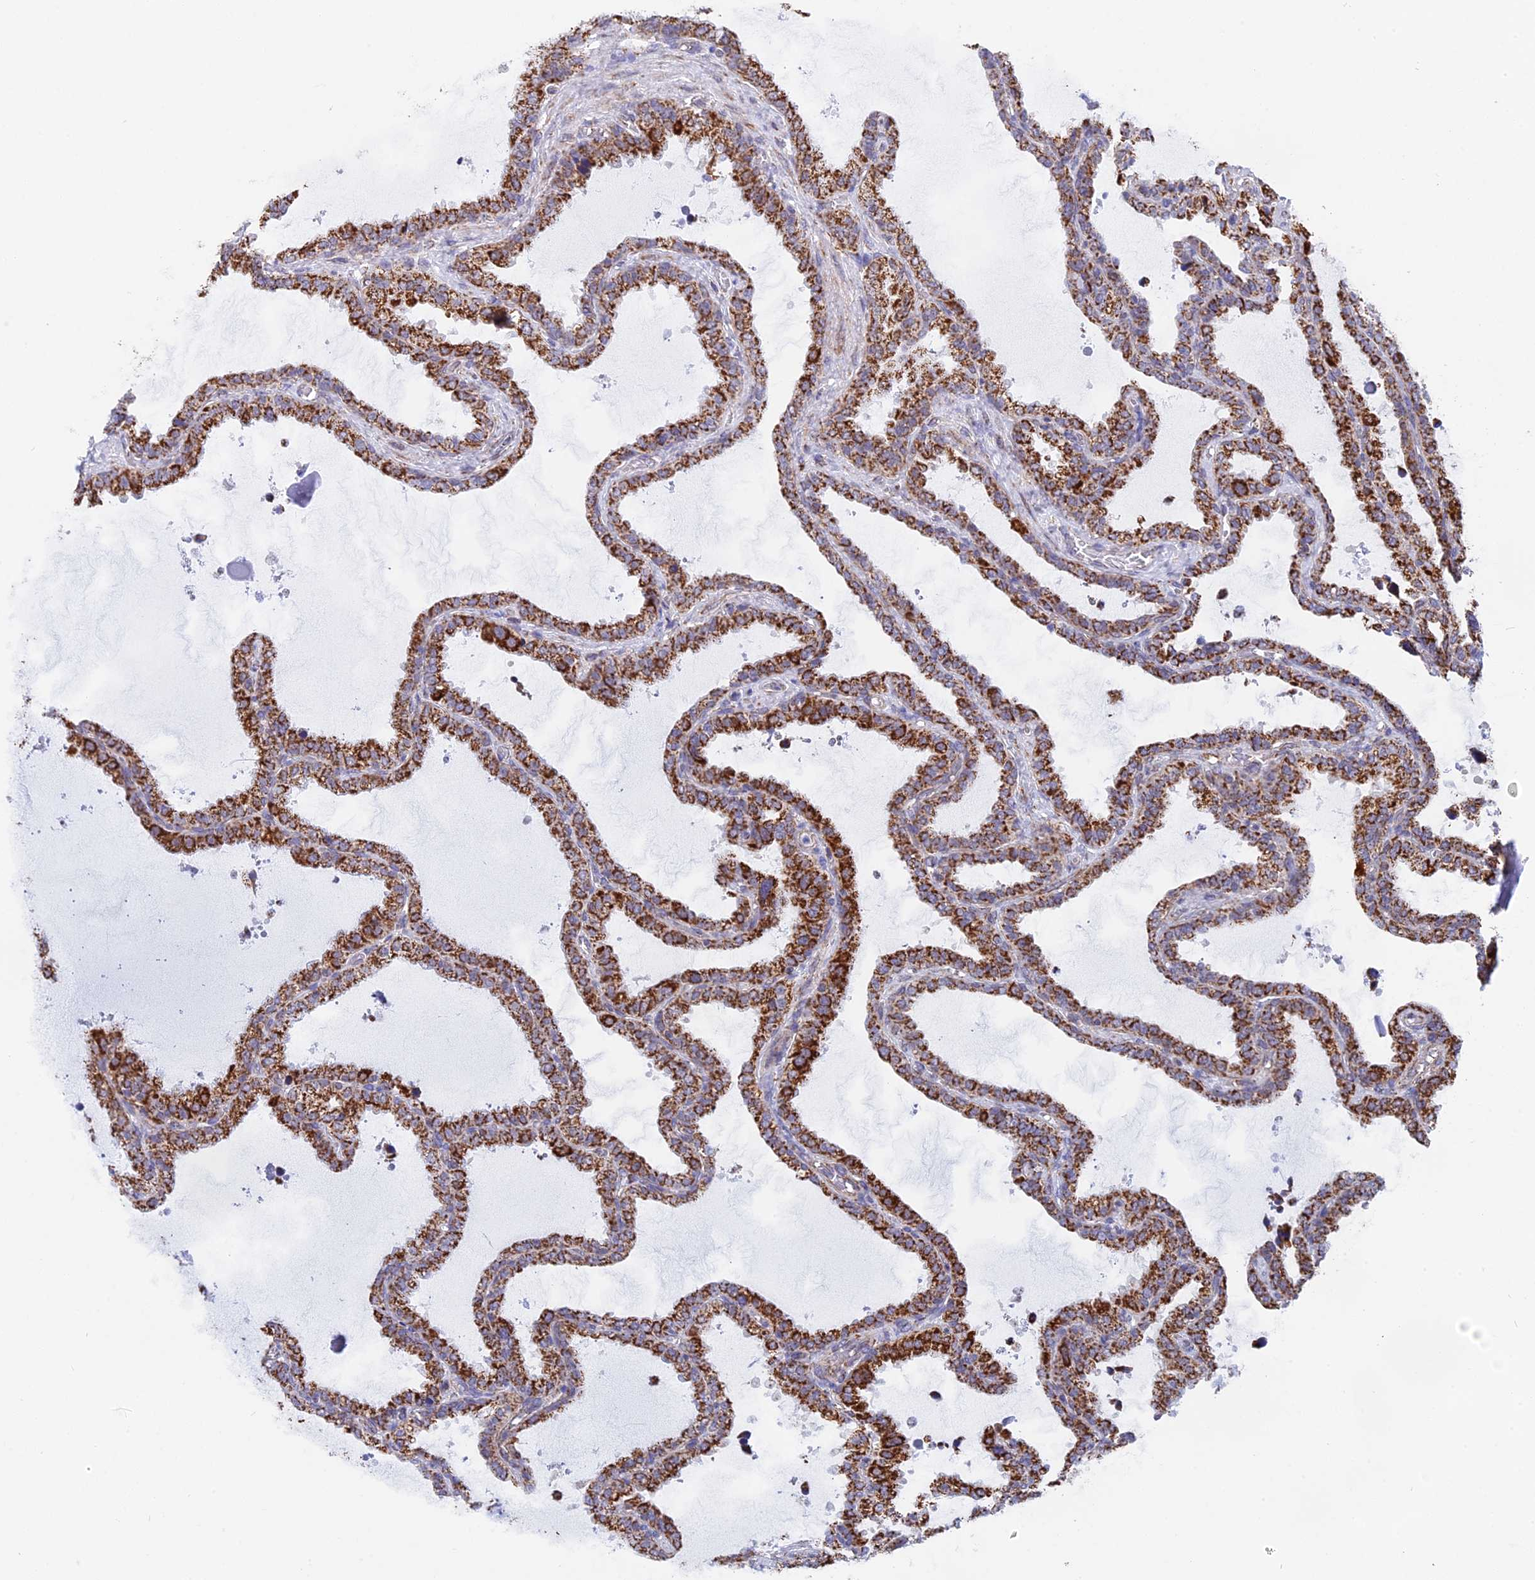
{"staining": {"intensity": "strong", "quantity": ">75%", "location": "cytoplasmic/membranous"}, "tissue": "seminal vesicle", "cell_type": "Glandular cells", "image_type": "normal", "snomed": [{"axis": "morphology", "description": "Normal tissue, NOS"}, {"axis": "topography", "description": "Seminal veicle"}], "caption": "Protein staining of unremarkable seminal vesicle reveals strong cytoplasmic/membranous staining in approximately >75% of glandular cells.", "gene": "CDC16", "patient": {"sex": "male", "age": 46}}